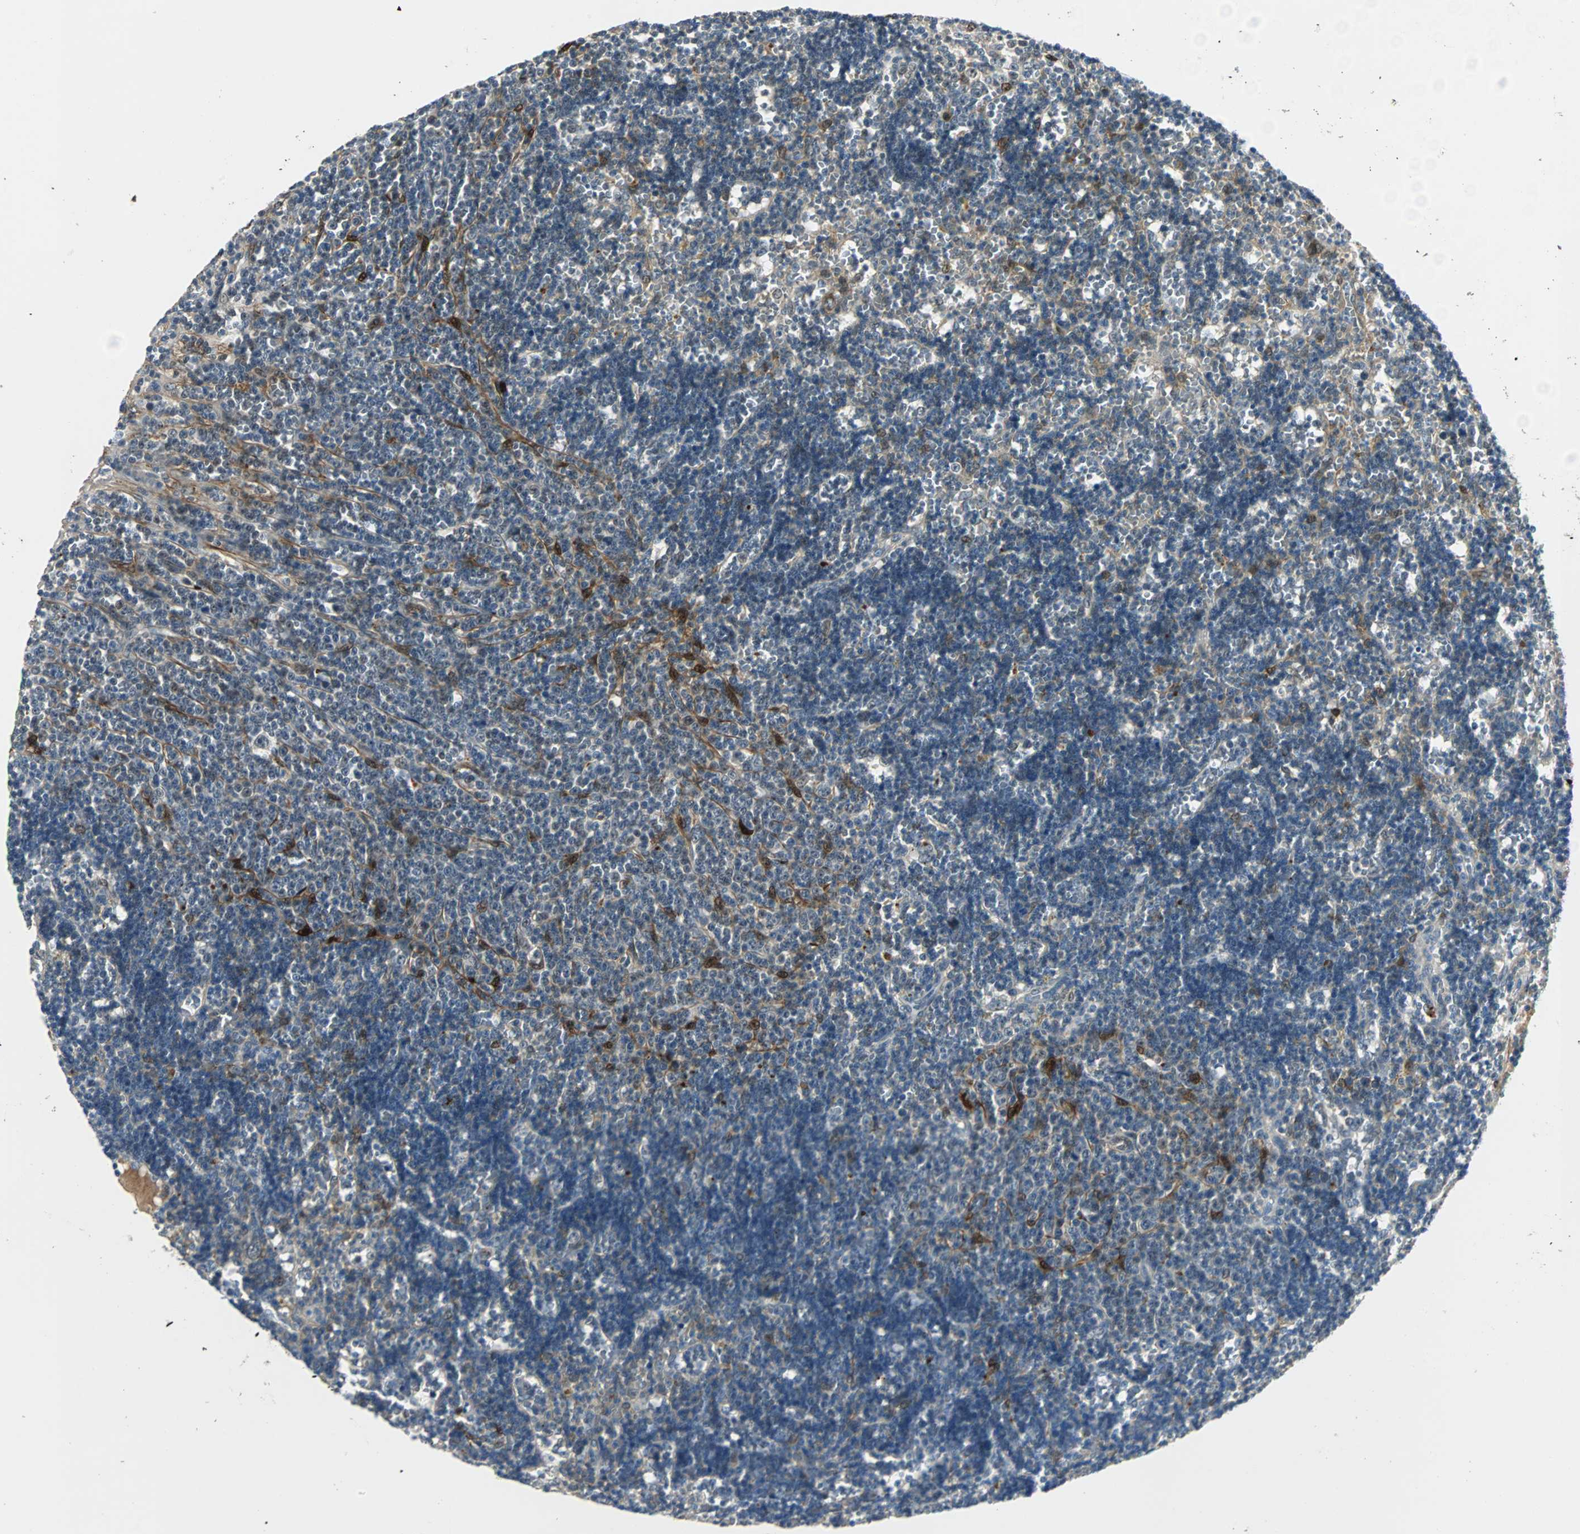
{"staining": {"intensity": "negative", "quantity": "none", "location": "none"}, "tissue": "lymphoma", "cell_type": "Tumor cells", "image_type": "cancer", "snomed": [{"axis": "morphology", "description": "Malignant lymphoma, non-Hodgkin's type, Low grade"}, {"axis": "topography", "description": "Spleen"}], "caption": "Tumor cells are negative for protein expression in human lymphoma.", "gene": "FHL2", "patient": {"sex": "male", "age": 60}}